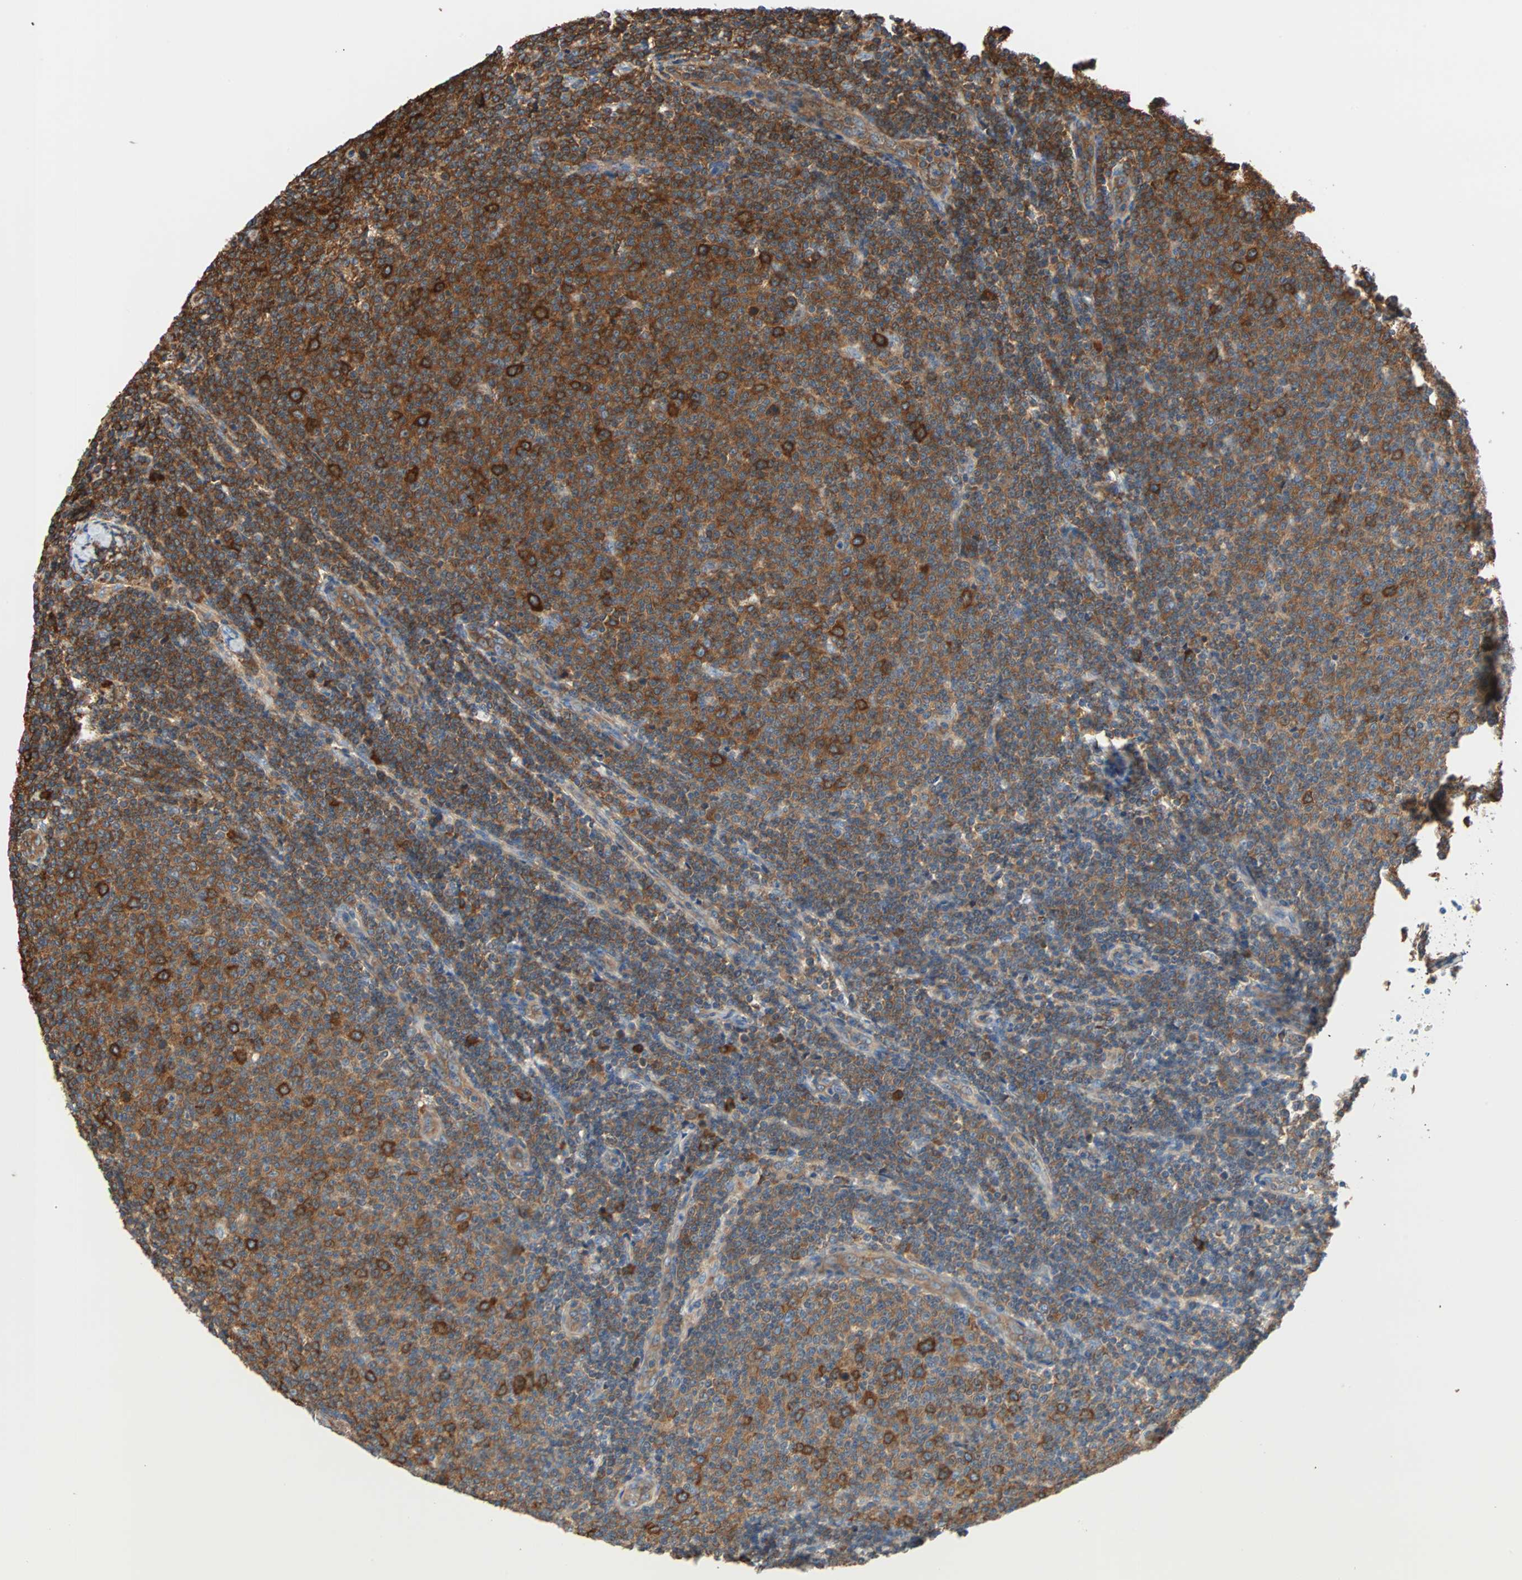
{"staining": {"intensity": "strong", "quantity": "25%-75%", "location": "cytoplasmic/membranous"}, "tissue": "lymphoma", "cell_type": "Tumor cells", "image_type": "cancer", "snomed": [{"axis": "morphology", "description": "Malignant lymphoma, non-Hodgkin's type, Low grade"}, {"axis": "topography", "description": "Lymph node"}], "caption": "Lymphoma stained for a protein (brown) exhibits strong cytoplasmic/membranous positive positivity in approximately 25%-75% of tumor cells.", "gene": "EEF2", "patient": {"sex": "male", "age": 66}}